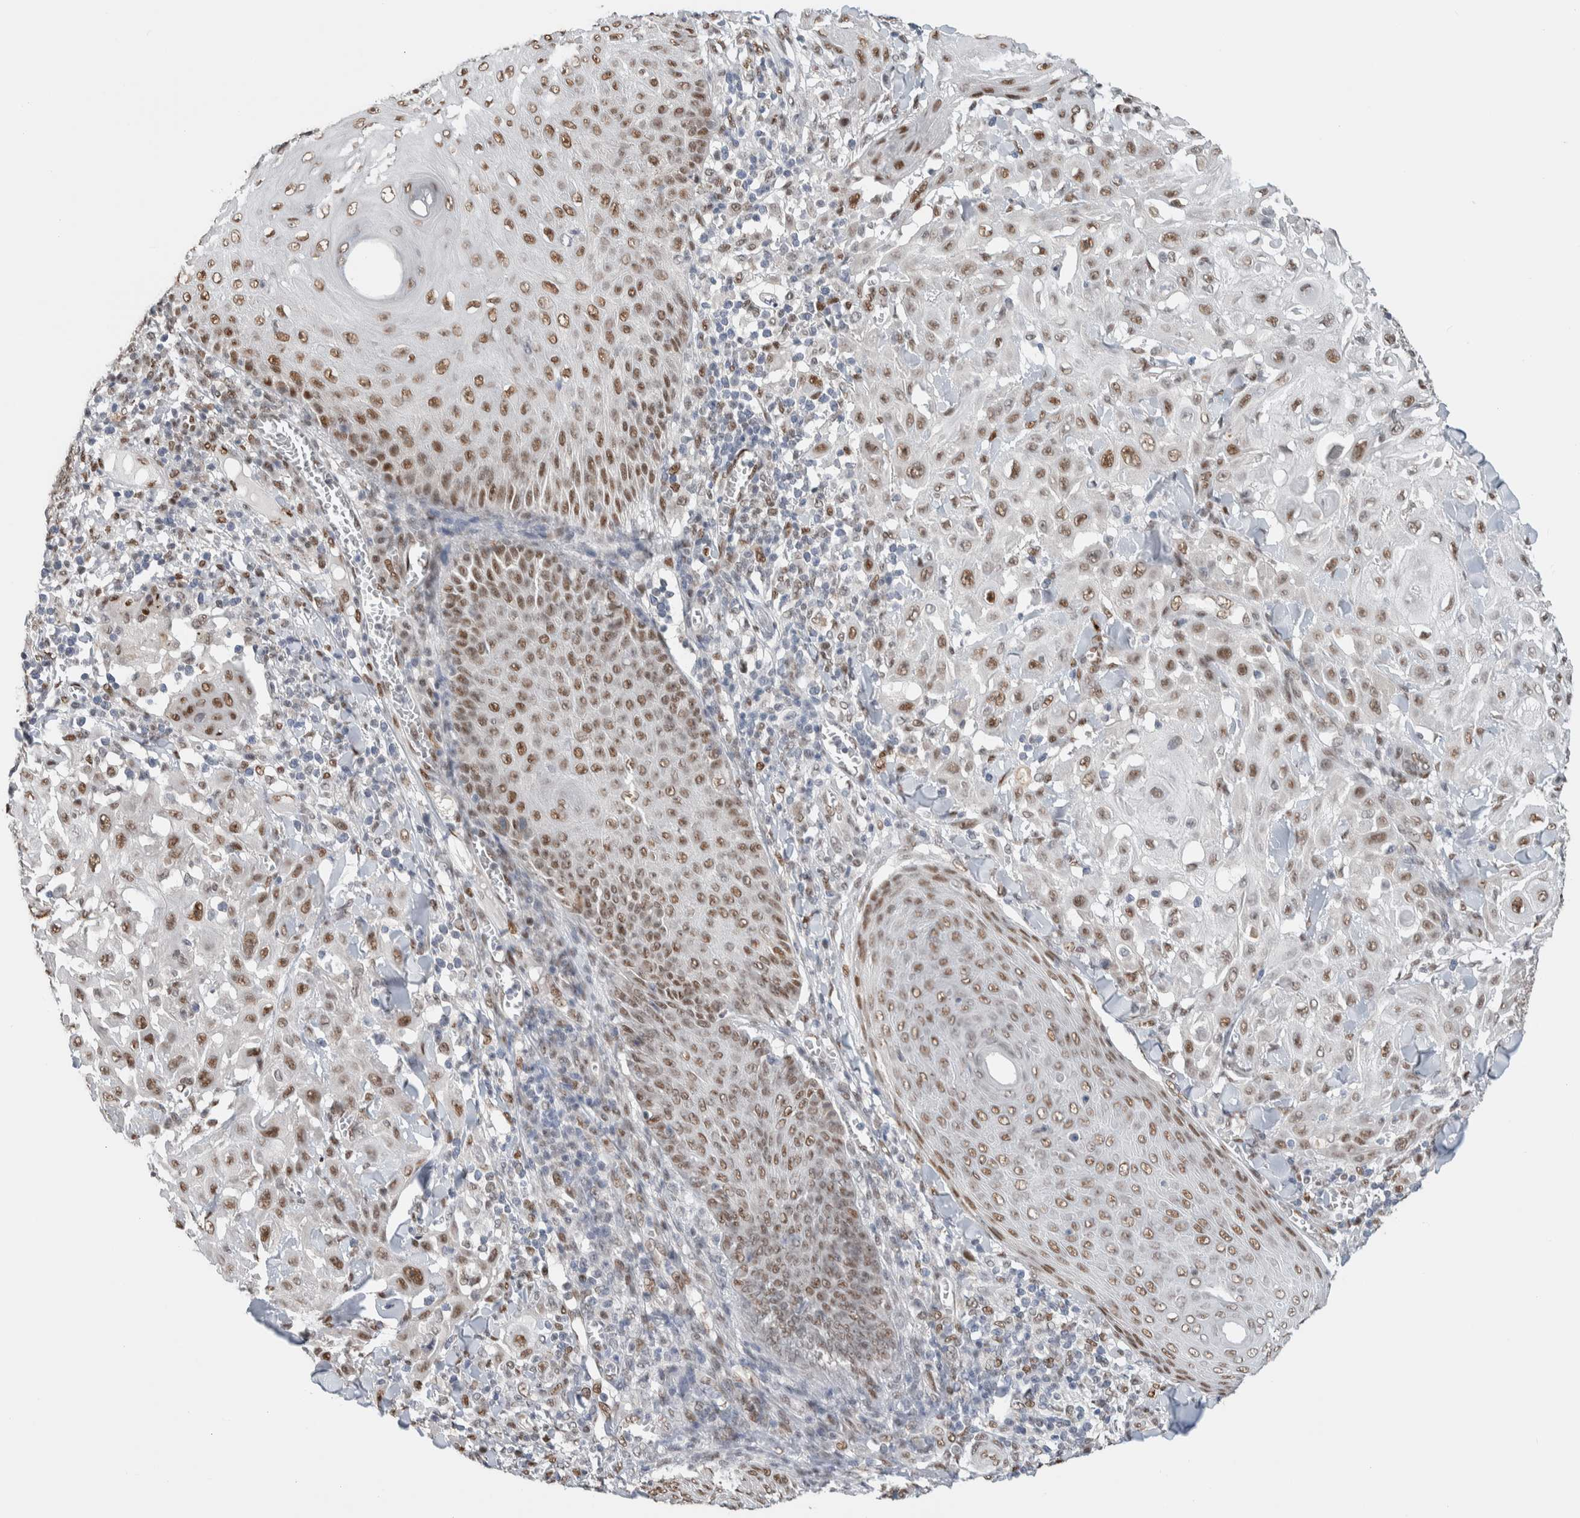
{"staining": {"intensity": "moderate", "quantity": ">75%", "location": "nuclear"}, "tissue": "skin cancer", "cell_type": "Tumor cells", "image_type": "cancer", "snomed": [{"axis": "morphology", "description": "Squamous cell carcinoma, NOS"}, {"axis": "topography", "description": "Skin"}], "caption": "Protein expression analysis of human skin cancer reveals moderate nuclear staining in approximately >75% of tumor cells.", "gene": "PRMT1", "patient": {"sex": "male", "age": 24}}